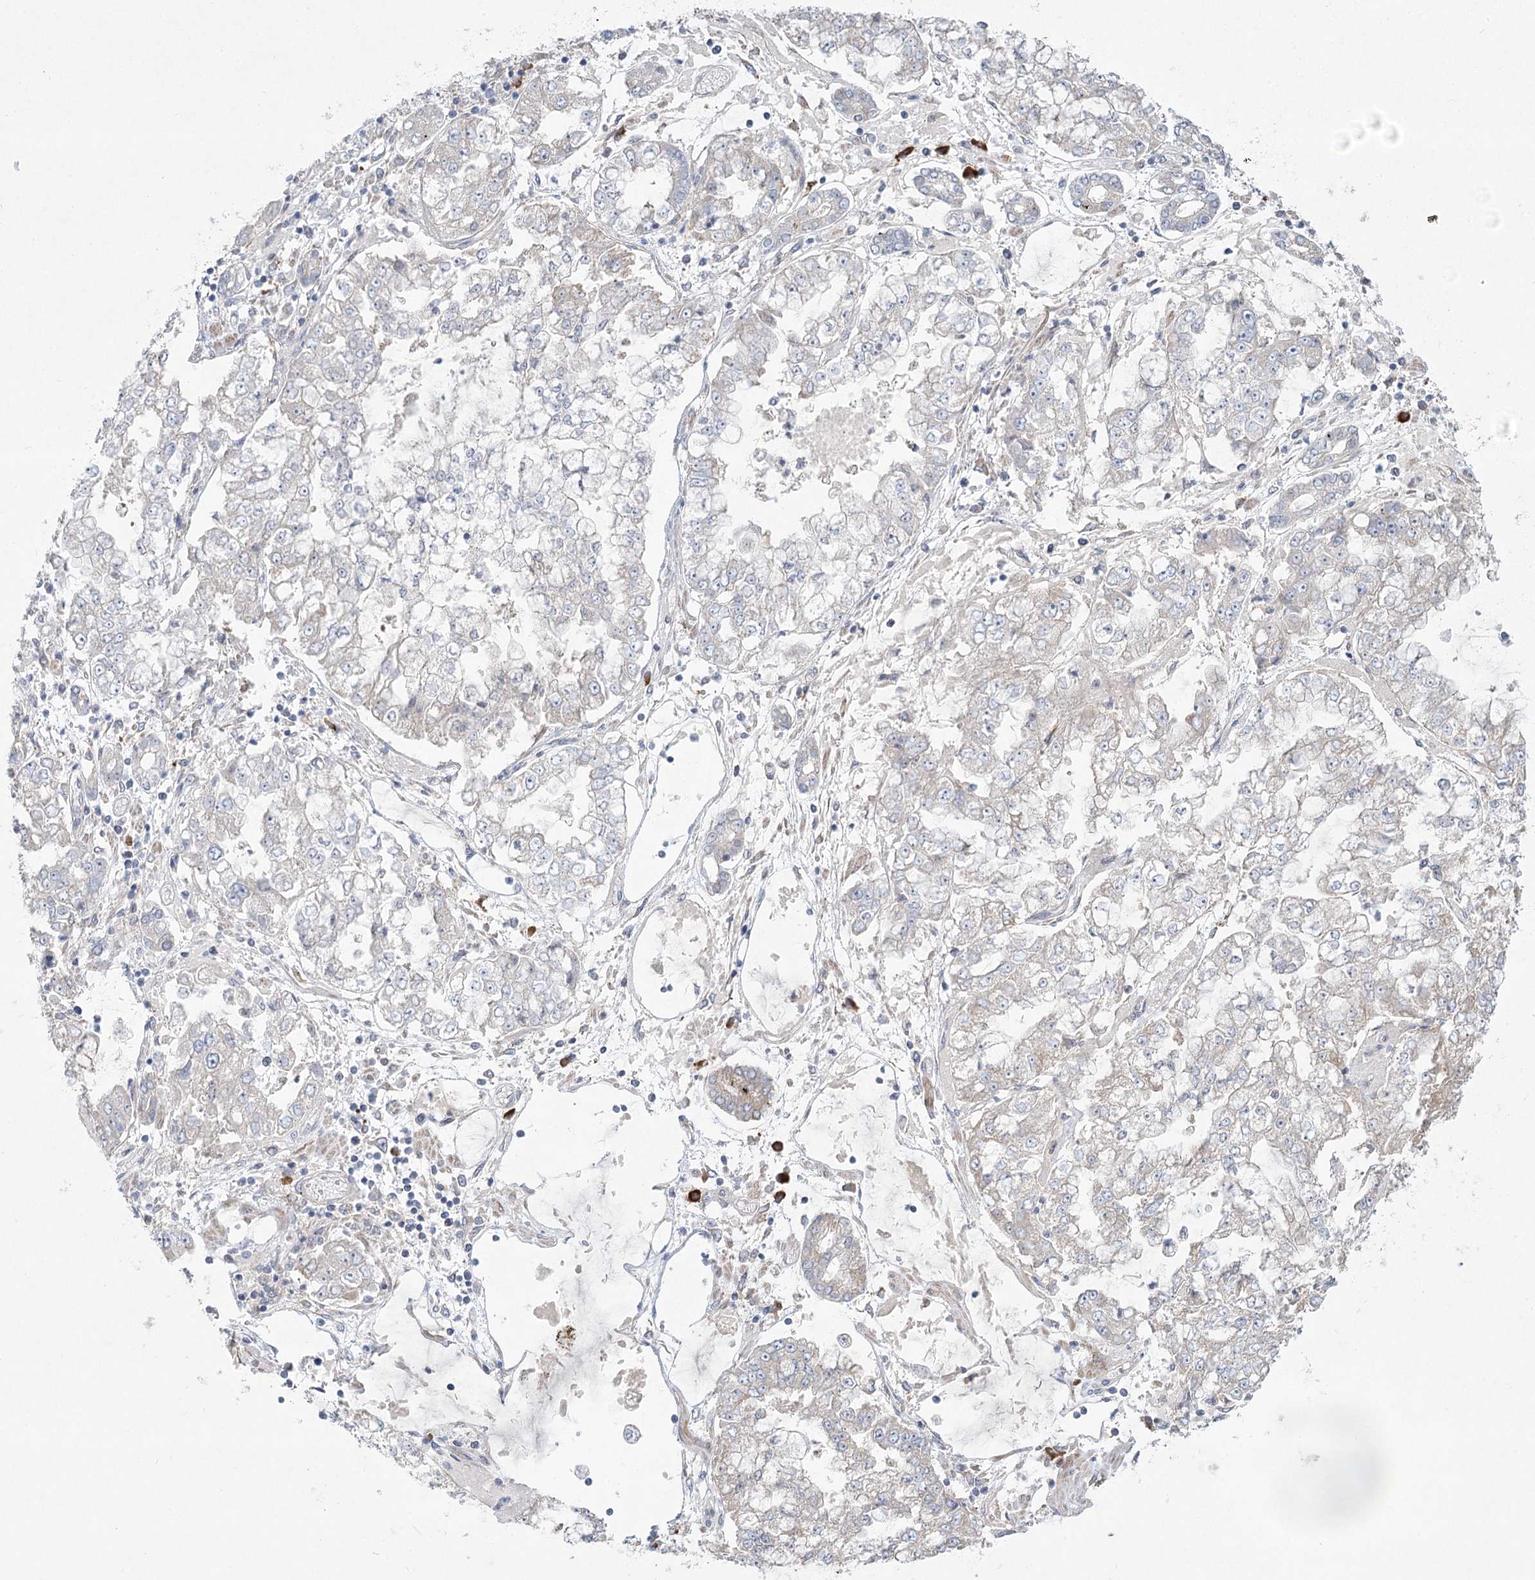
{"staining": {"intensity": "negative", "quantity": "none", "location": "none"}, "tissue": "stomach cancer", "cell_type": "Tumor cells", "image_type": "cancer", "snomed": [{"axis": "morphology", "description": "Adenocarcinoma, NOS"}, {"axis": "topography", "description": "Stomach"}], "caption": "Immunohistochemistry image of stomach cancer (adenocarcinoma) stained for a protein (brown), which demonstrates no staining in tumor cells.", "gene": "CAMTA1", "patient": {"sex": "male", "age": 76}}